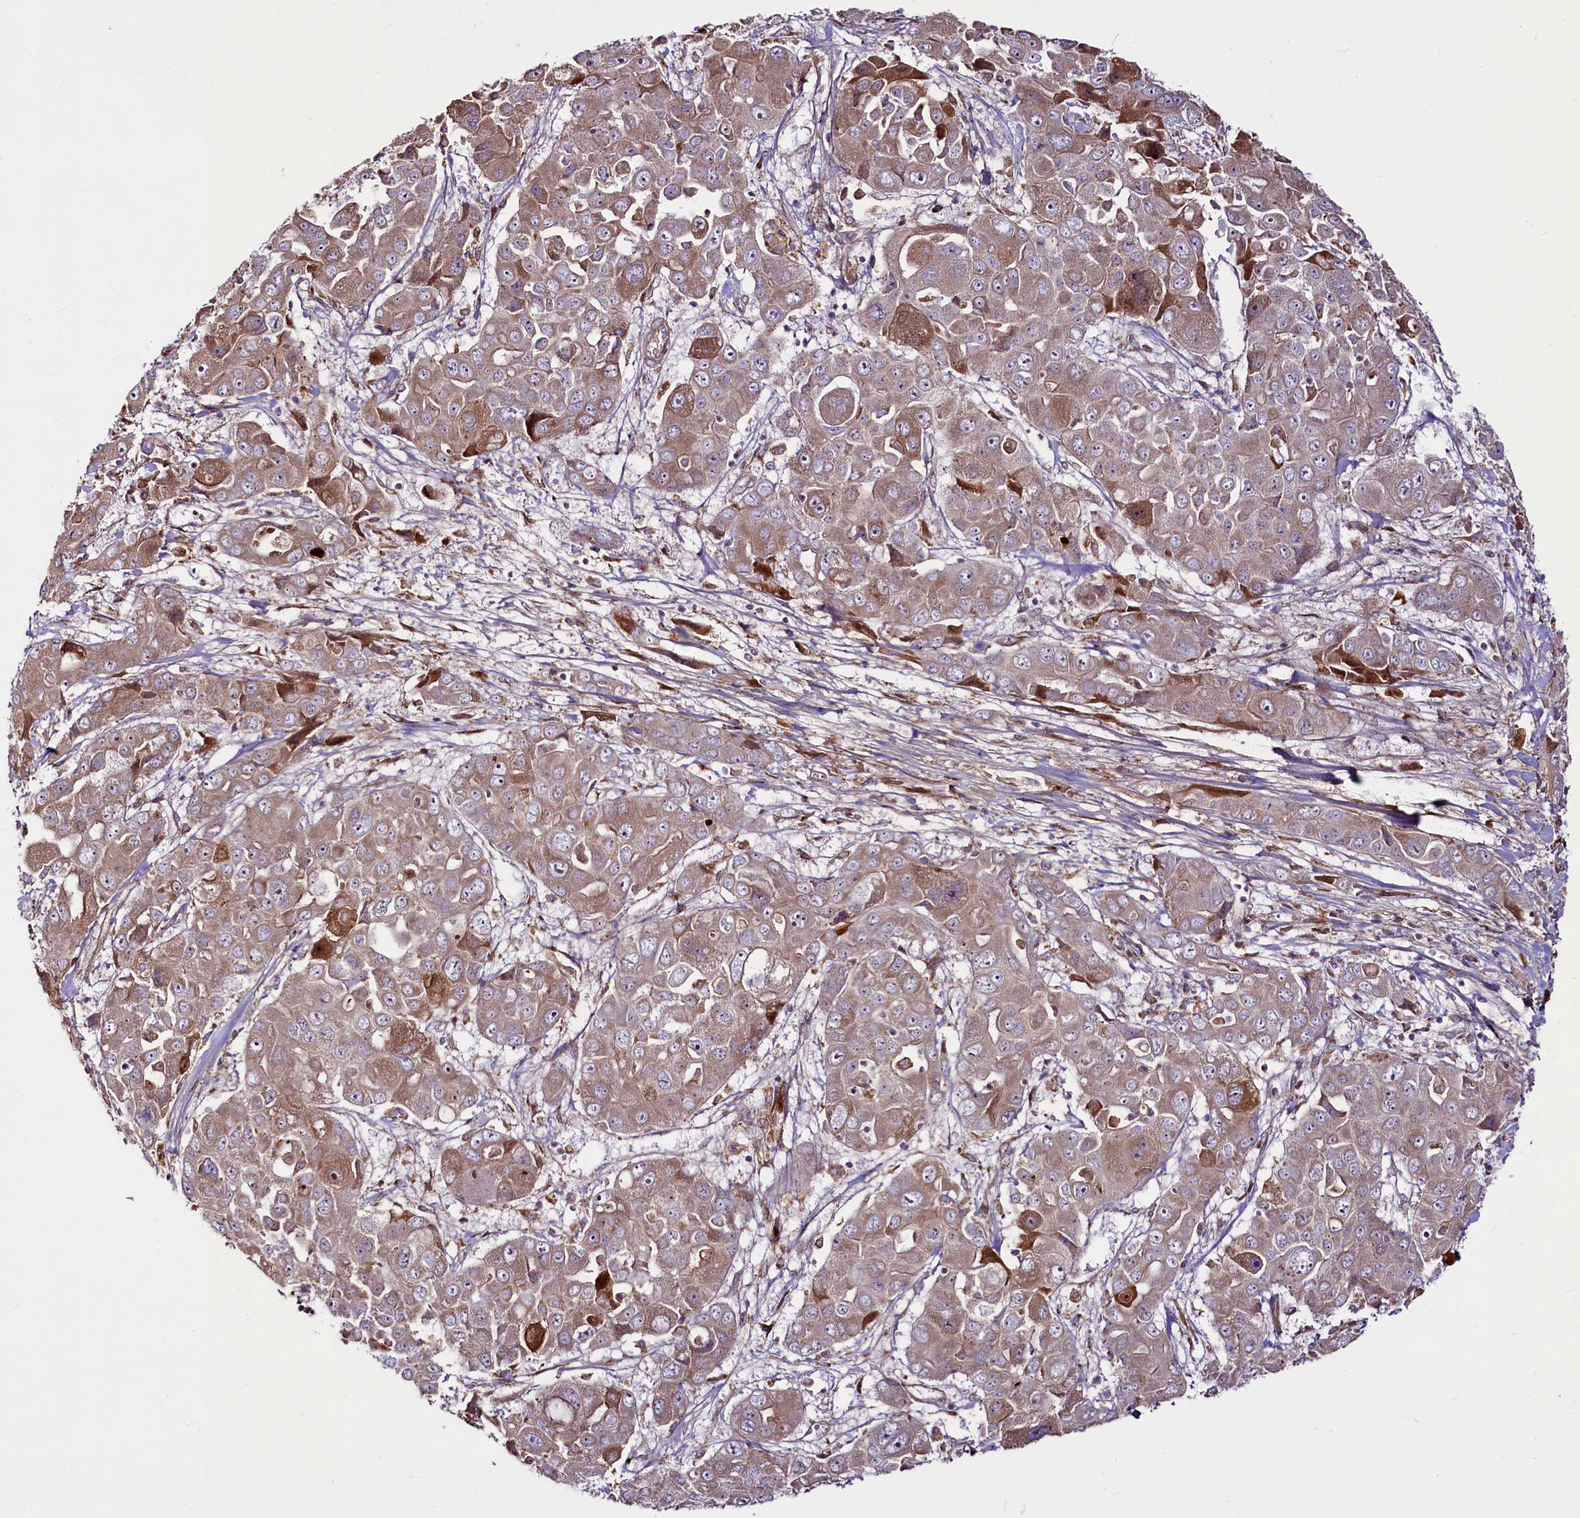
{"staining": {"intensity": "weak", "quantity": ">75%", "location": "cytoplasmic/membranous"}, "tissue": "liver cancer", "cell_type": "Tumor cells", "image_type": "cancer", "snomed": [{"axis": "morphology", "description": "Cholangiocarcinoma"}, {"axis": "topography", "description": "Liver"}], "caption": "Liver cancer (cholangiocarcinoma) tissue displays weak cytoplasmic/membranous staining in about >75% of tumor cells, visualized by immunohistochemistry.", "gene": "RSBN1", "patient": {"sex": "male", "age": 67}}